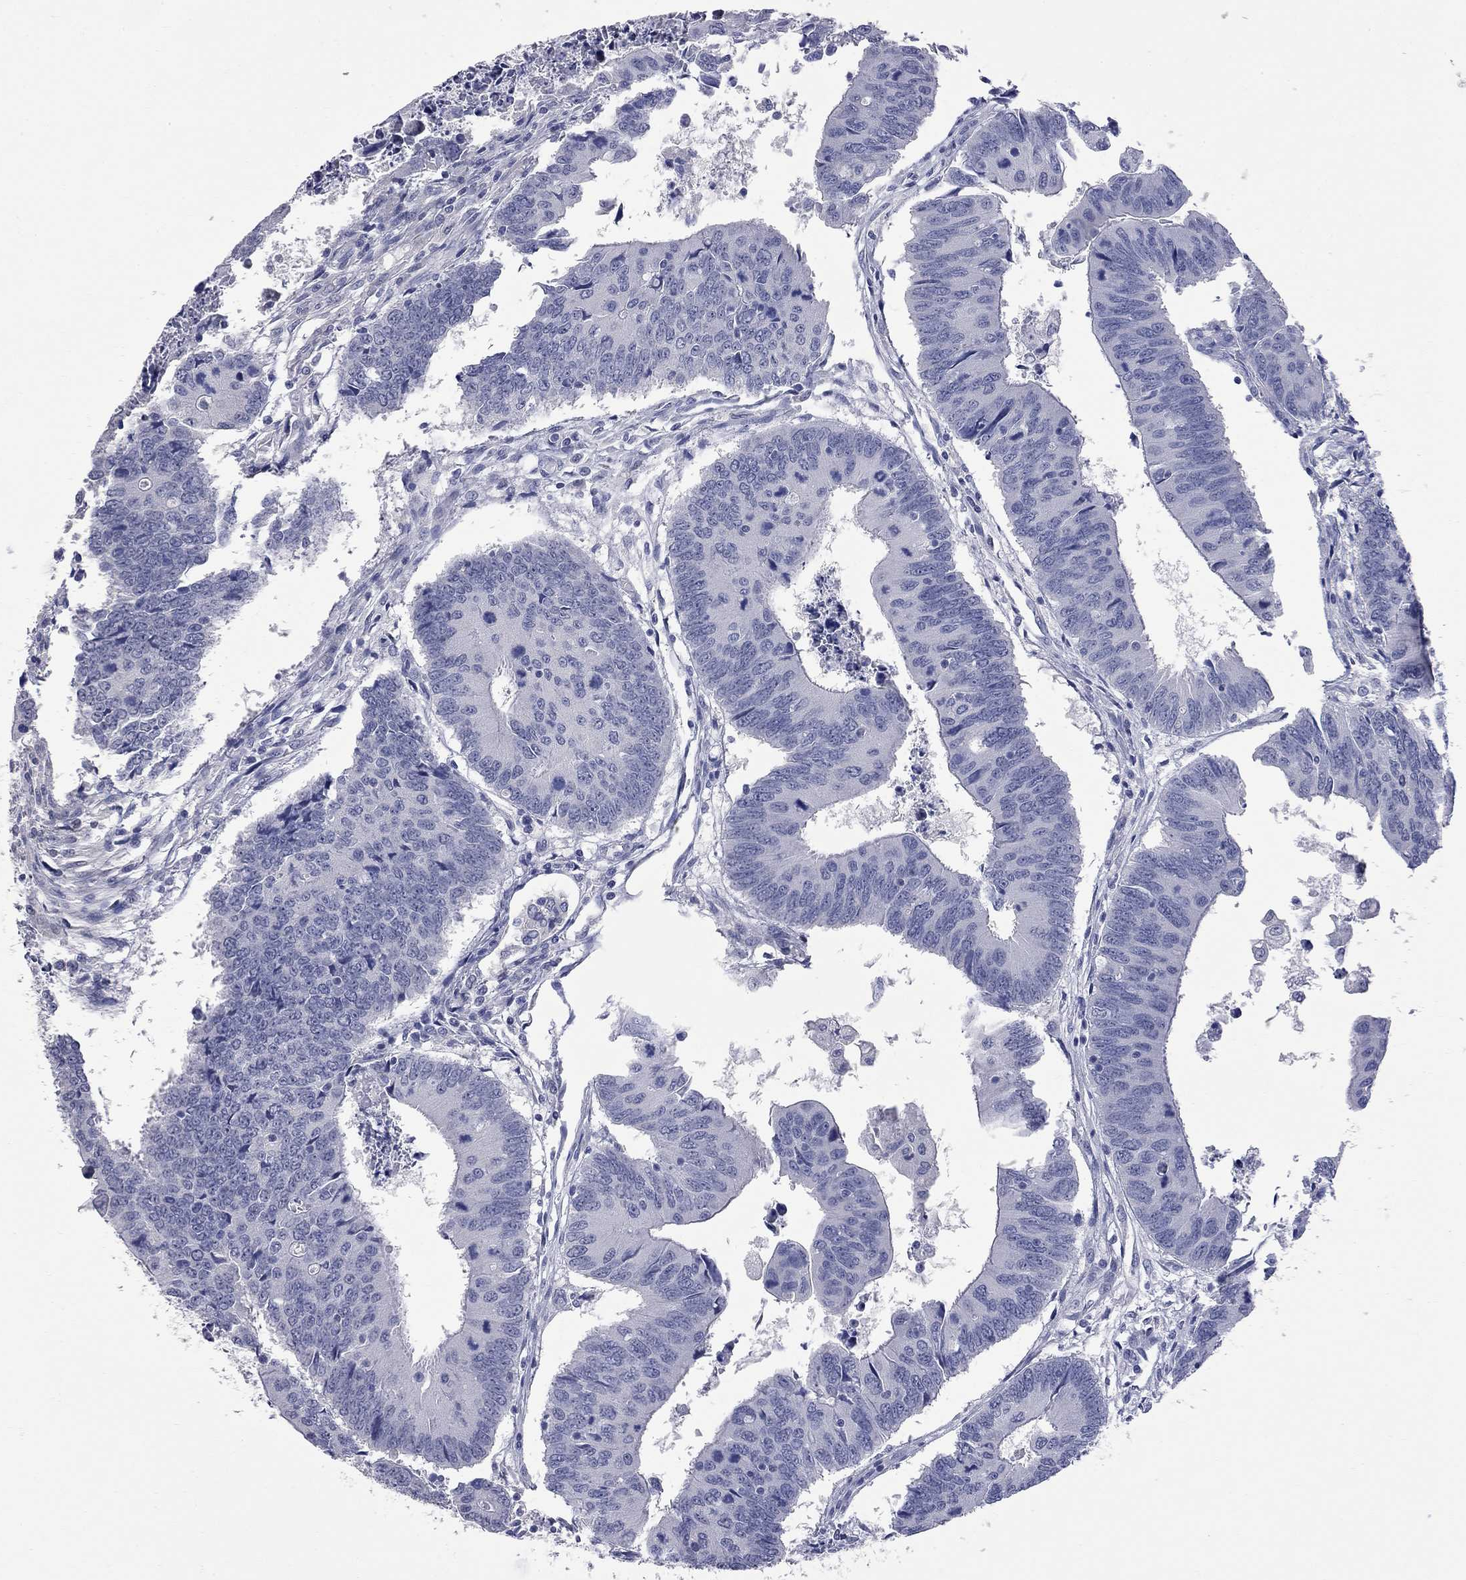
{"staining": {"intensity": "weak", "quantity": "<25%", "location": "cytoplasmic/membranous"}, "tissue": "colorectal cancer", "cell_type": "Tumor cells", "image_type": "cancer", "snomed": [{"axis": "morphology", "description": "Adenocarcinoma, NOS"}, {"axis": "topography", "description": "Rectum"}], "caption": "This is an IHC image of adenocarcinoma (colorectal). There is no positivity in tumor cells.", "gene": "FAM221B", "patient": {"sex": "male", "age": 67}}